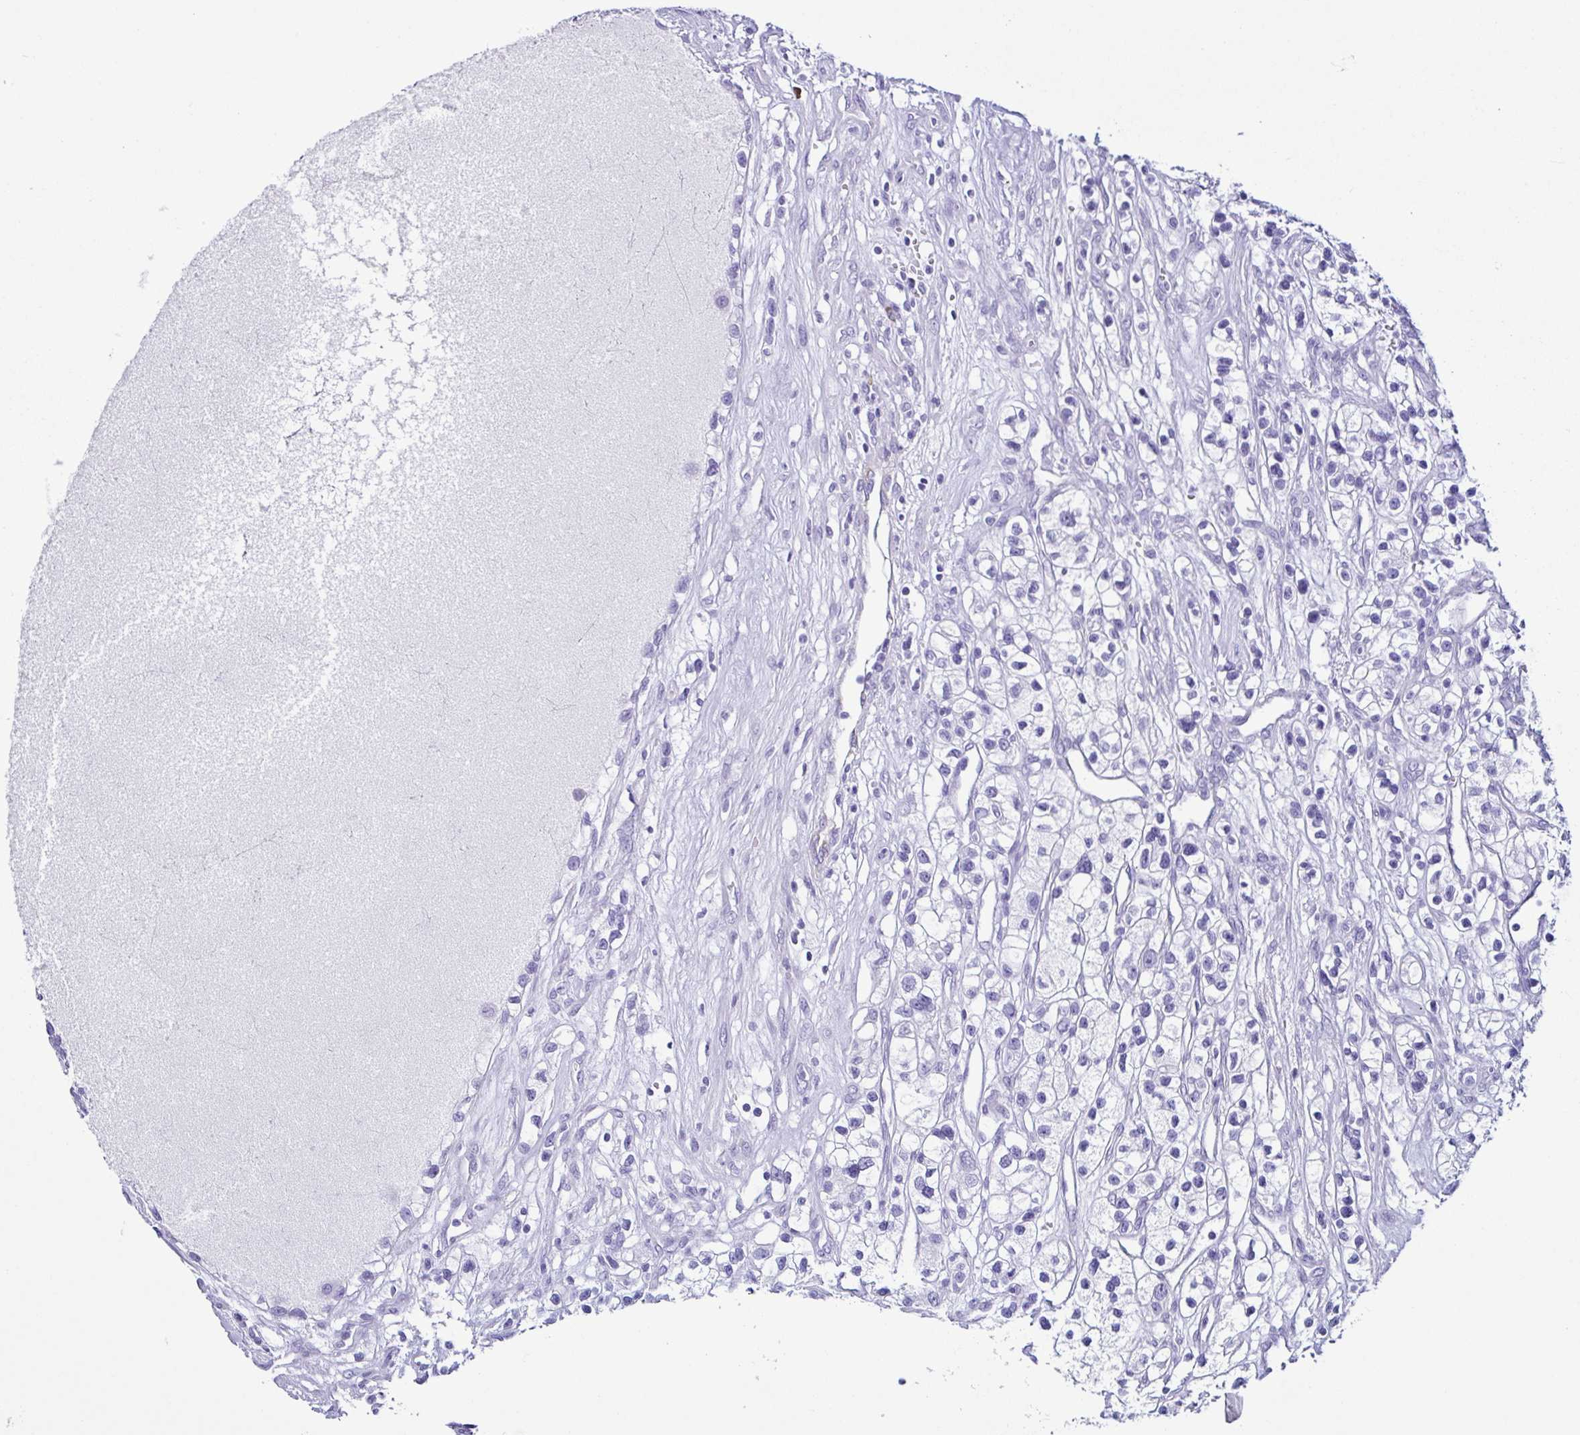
{"staining": {"intensity": "negative", "quantity": "none", "location": "none"}, "tissue": "renal cancer", "cell_type": "Tumor cells", "image_type": "cancer", "snomed": [{"axis": "morphology", "description": "Adenocarcinoma, NOS"}, {"axis": "topography", "description": "Kidney"}], "caption": "High magnification brightfield microscopy of renal adenocarcinoma stained with DAB (brown) and counterstained with hematoxylin (blue): tumor cells show no significant staining.", "gene": "PIGF", "patient": {"sex": "female", "age": 57}}